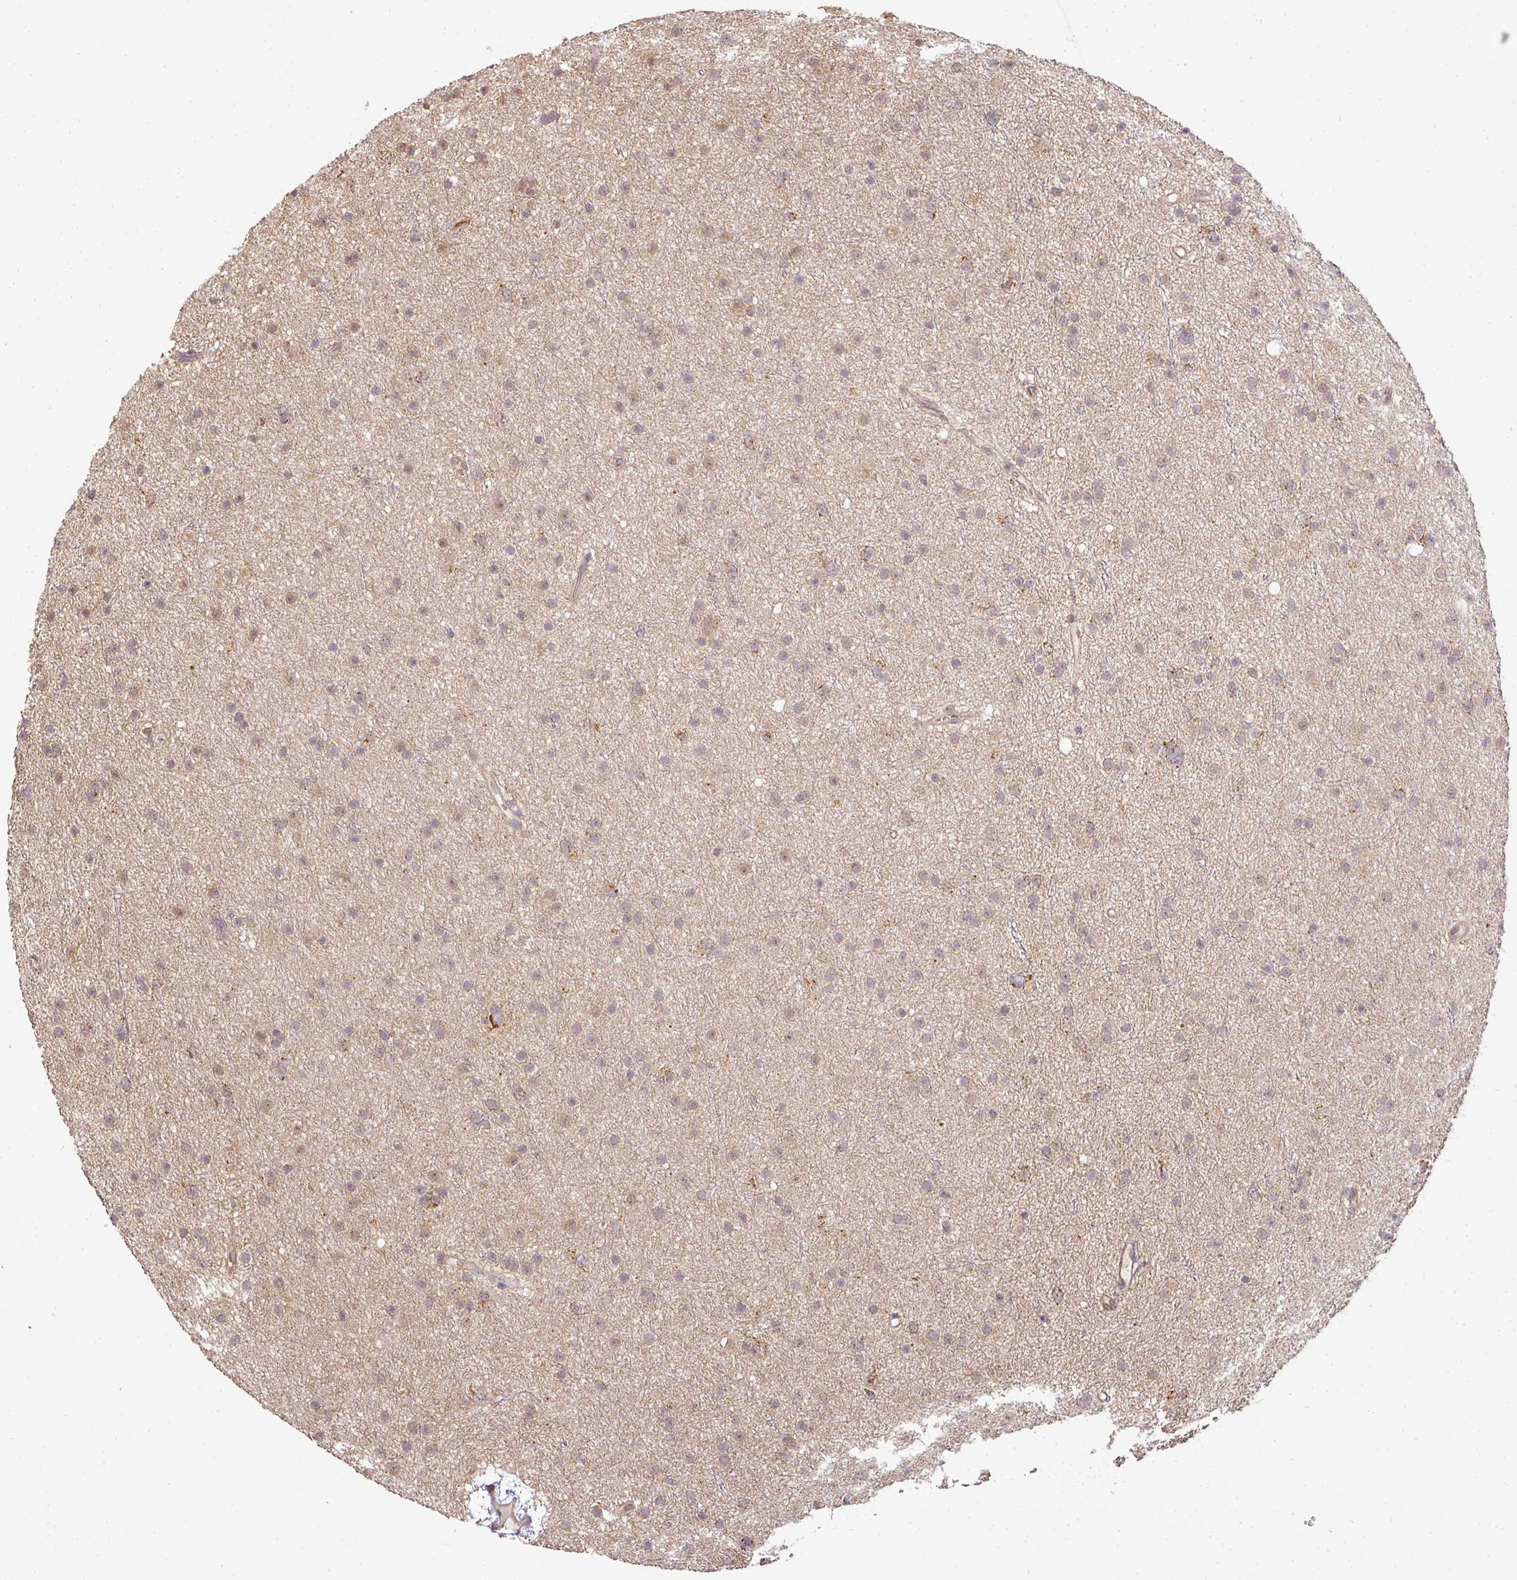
{"staining": {"intensity": "weak", "quantity": ">75%", "location": "cytoplasmic/membranous"}, "tissue": "glioma", "cell_type": "Tumor cells", "image_type": "cancer", "snomed": [{"axis": "morphology", "description": "Glioma, malignant, Low grade"}, {"axis": "topography", "description": "Cerebral cortex"}], "caption": "A brown stain shows weak cytoplasmic/membranous staining of a protein in glioma tumor cells.", "gene": "MYOM2", "patient": {"sex": "female", "age": 39}}